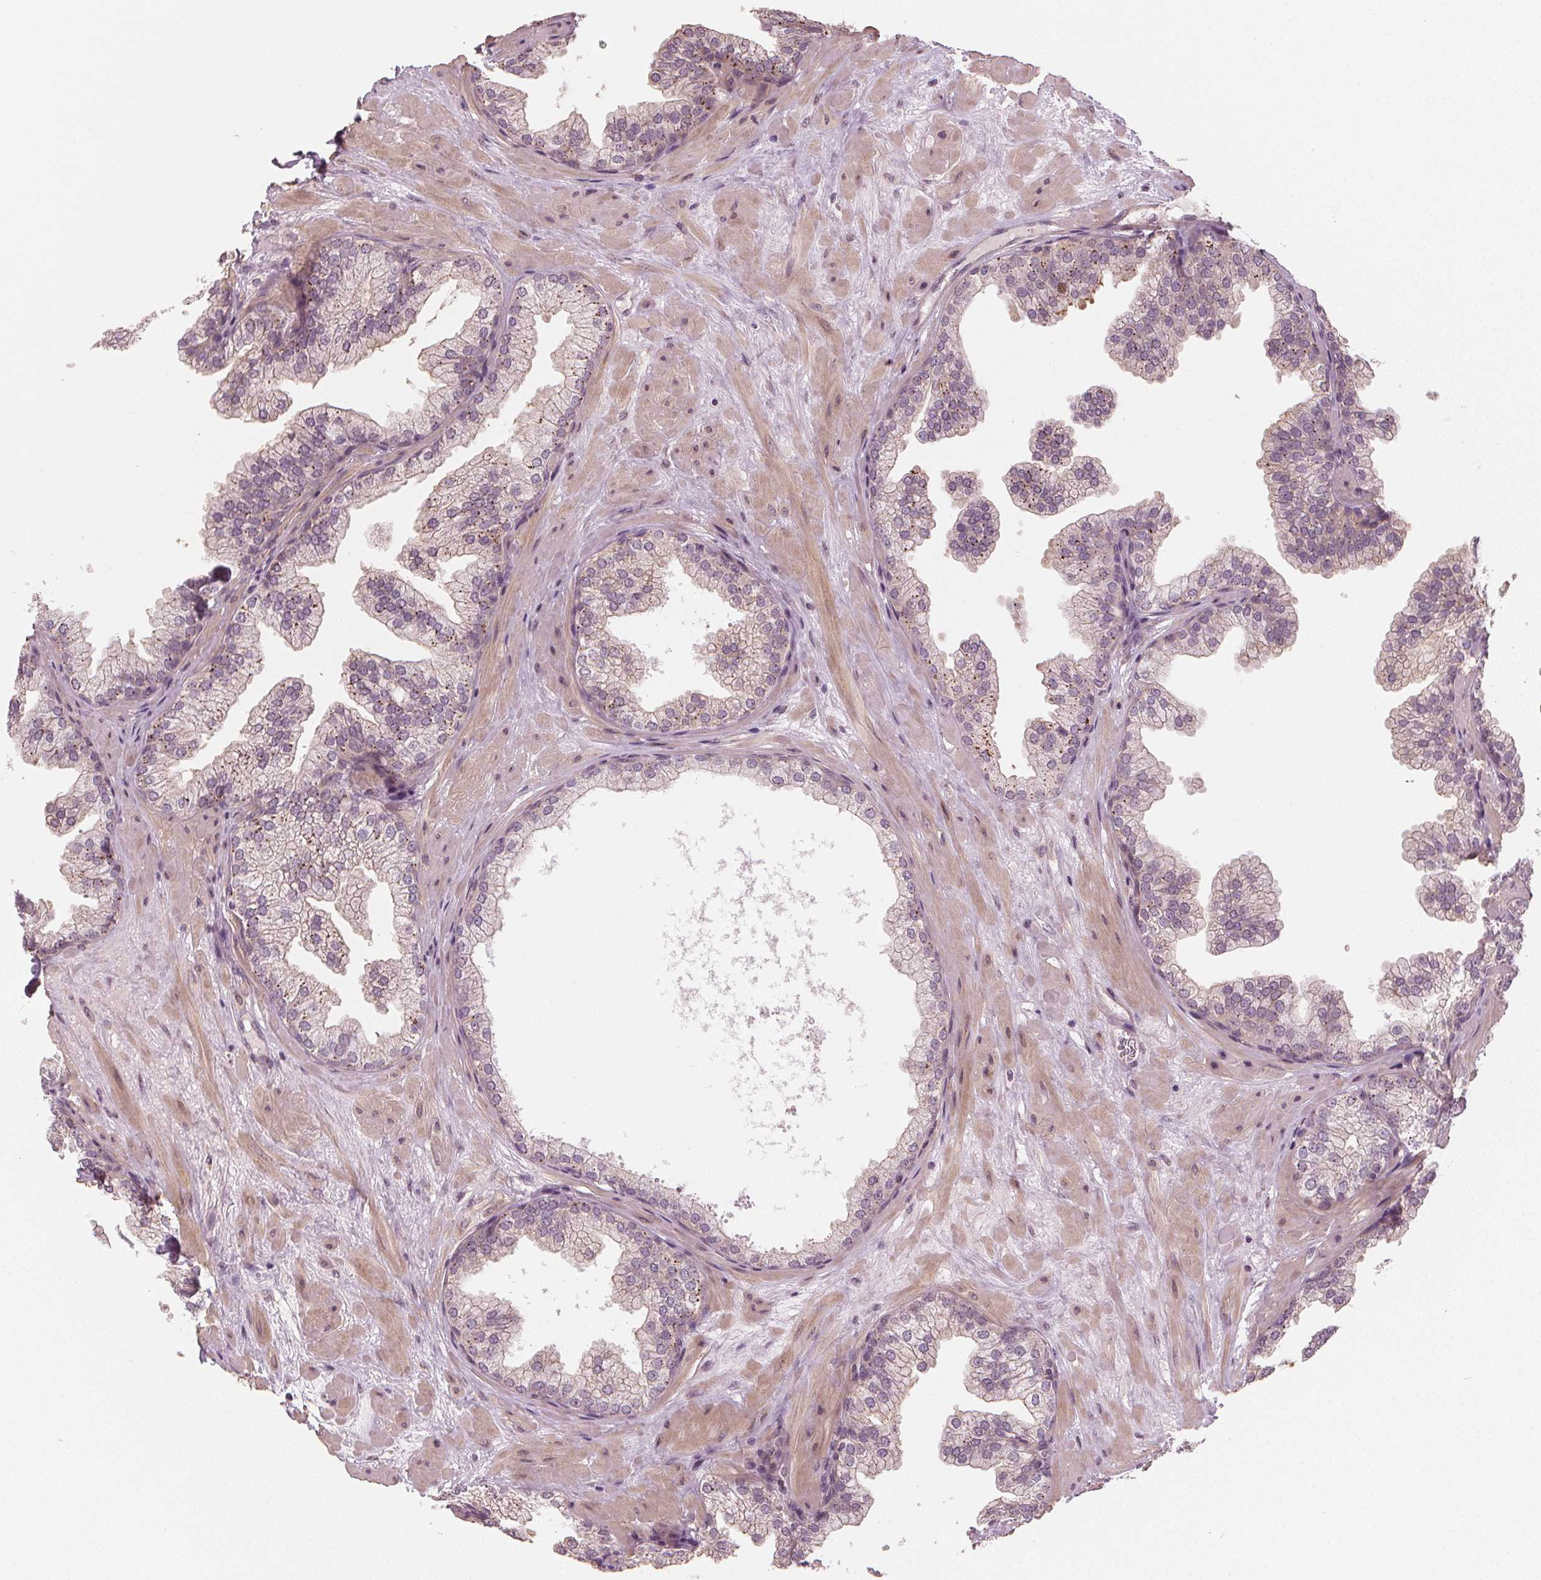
{"staining": {"intensity": "moderate", "quantity": "<25%", "location": "cytoplasmic/membranous"}, "tissue": "prostate", "cell_type": "Glandular cells", "image_type": "normal", "snomed": [{"axis": "morphology", "description": "Normal tissue, NOS"}, {"axis": "topography", "description": "Prostate"}], "caption": "This histopathology image exhibits normal prostate stained with immunohistochemistry (IHC) to label a protein in brown. The cytoplasmic/membranous of glandular cells show moderate positivity for the protein. Nuclei are counter-stained blue.", "gene": "CLBA1", "patient": {"sex": "male", "age": 37}}